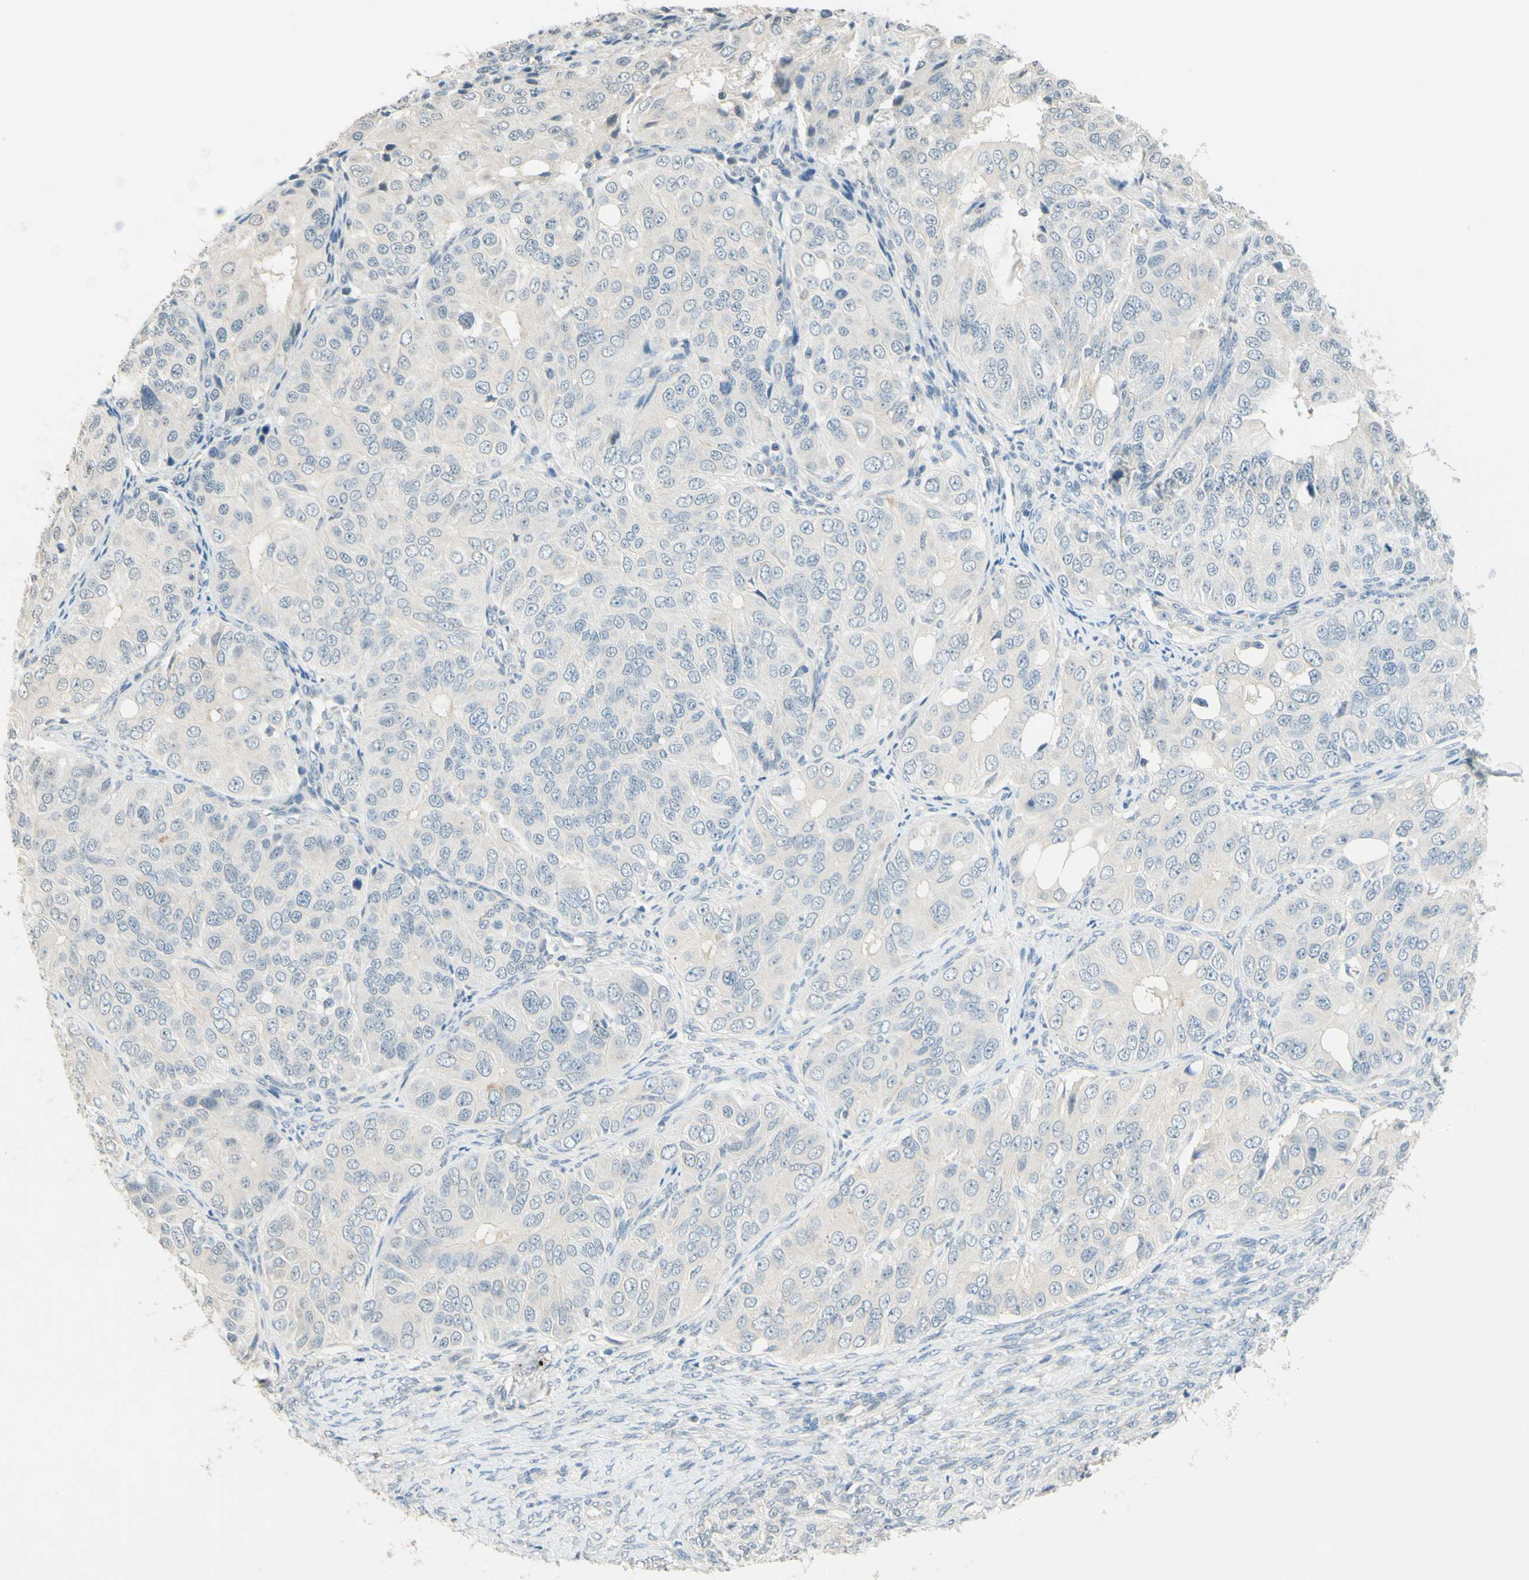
{"staining": {"intensity": "weak", "quantity": "25%-75%", "location": "cytoplasmic/membranous"}, "tissue": "ovarian cancer", "cell_type": "Tumor cells", "image_type": "cancer", "snomed": [{"axis": "morphology", "description": "Carcinoma, endometroid"}, {"axis": "topography", "description": "Ovary"}], "caption": "Ovarian cancer (endometroid carcinoma) stained with a brown dye exhibits weak cytoplasmic/membranous positive expression in approximately 25%-75% of tumor cells.", "gene": "MAG", "patient": {"sex": "female", "age": 51}}